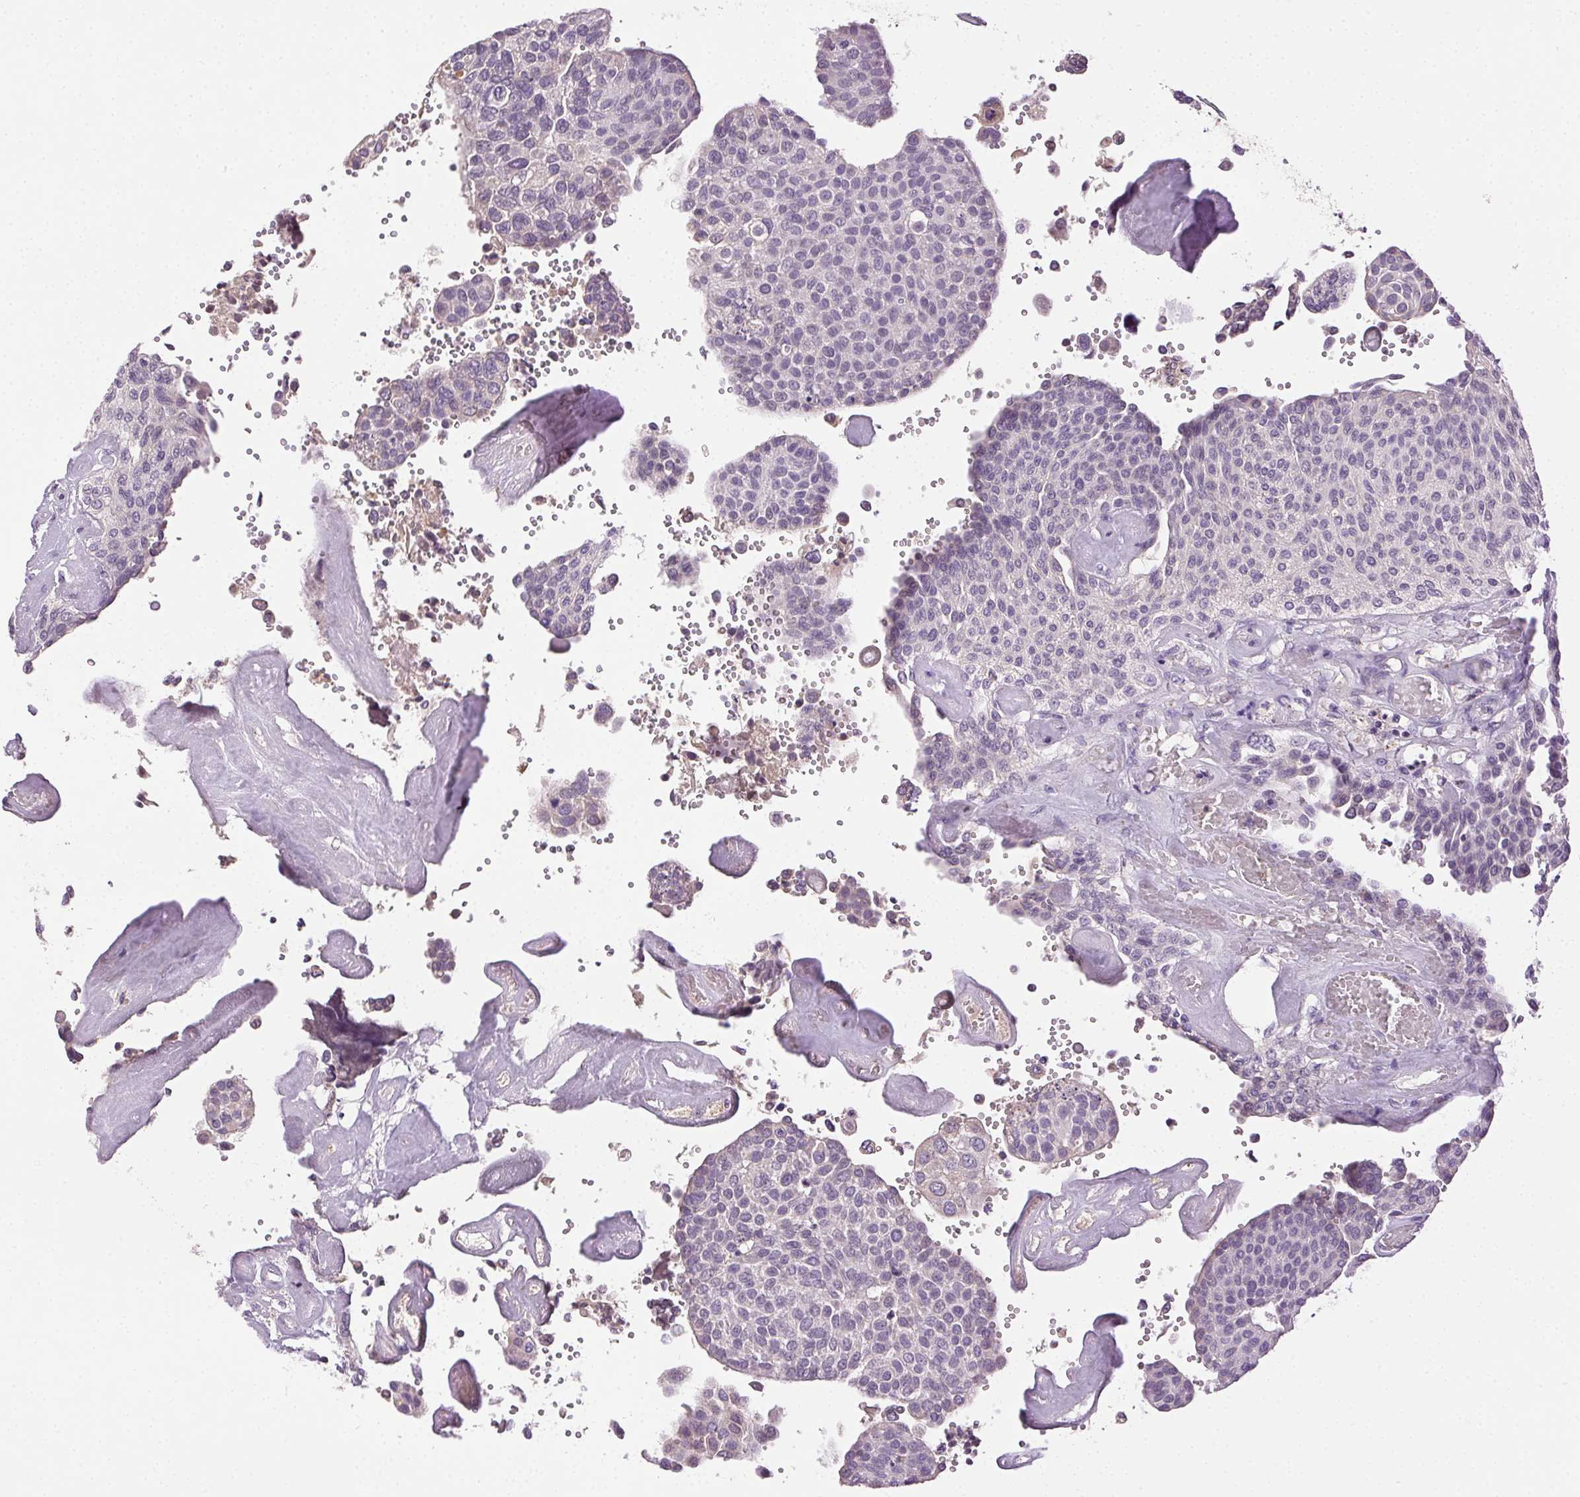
{"staining": {"intensity": "negative", "quantity": "none", "location": "none"}, "tissue": "urothelial cancer", "cell_type": "Tumor cells", "image_type": "cancer", "snomed": [{"axis": "morphology", "description": "Urothelial carcinoma, NOS"}, {"axis": "topography", "description": "Urinary bladder"}], "caption": "This is an immunohistochemistry histopathology image of transitional cell carcinoma. There is no positivity in tumor cells.", "gene": "BPIFB2", "patient": {"sex": "male", "age": 55}}